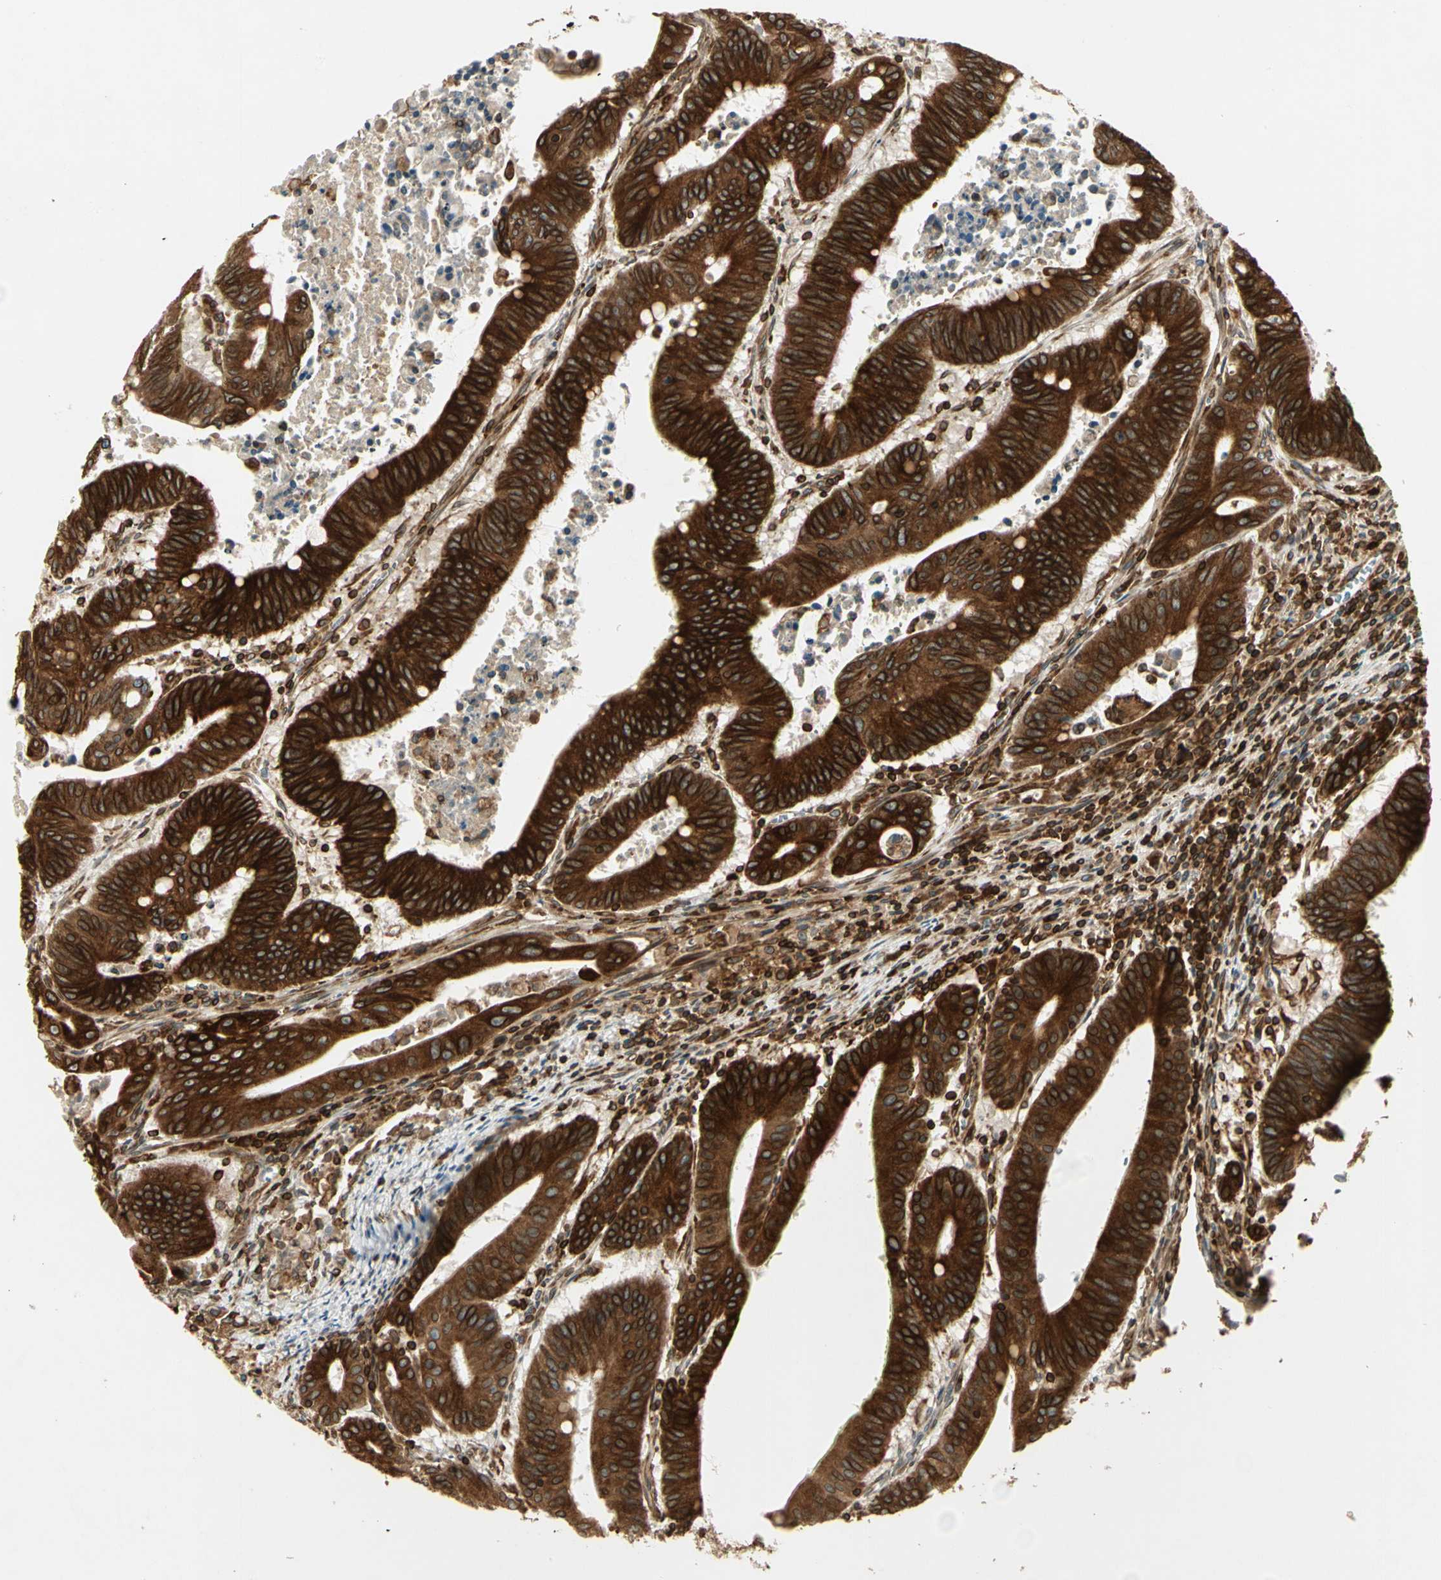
{"staining": {"intensity": "strong", "quantity": ">75%", "location": "cytoplasmic/membranous"}, "tissue": "colorectal cancer", "cell_type": "Tumor cells", "image_type": "cancer", "snomed": [{"axis": "morphology", "description": "Adenocarcinoma, NOS"}, {"axis": "topography", "description": "Colon"}], "caption": "Protein expression analysis of adenocarcinoma (colorectal) demonstrates strong cytoplasmic/membranous positivity in approximately >75% of tumor cells.", "gene": "TAPBP", "patient": {"sex": "male", "age": 45}}